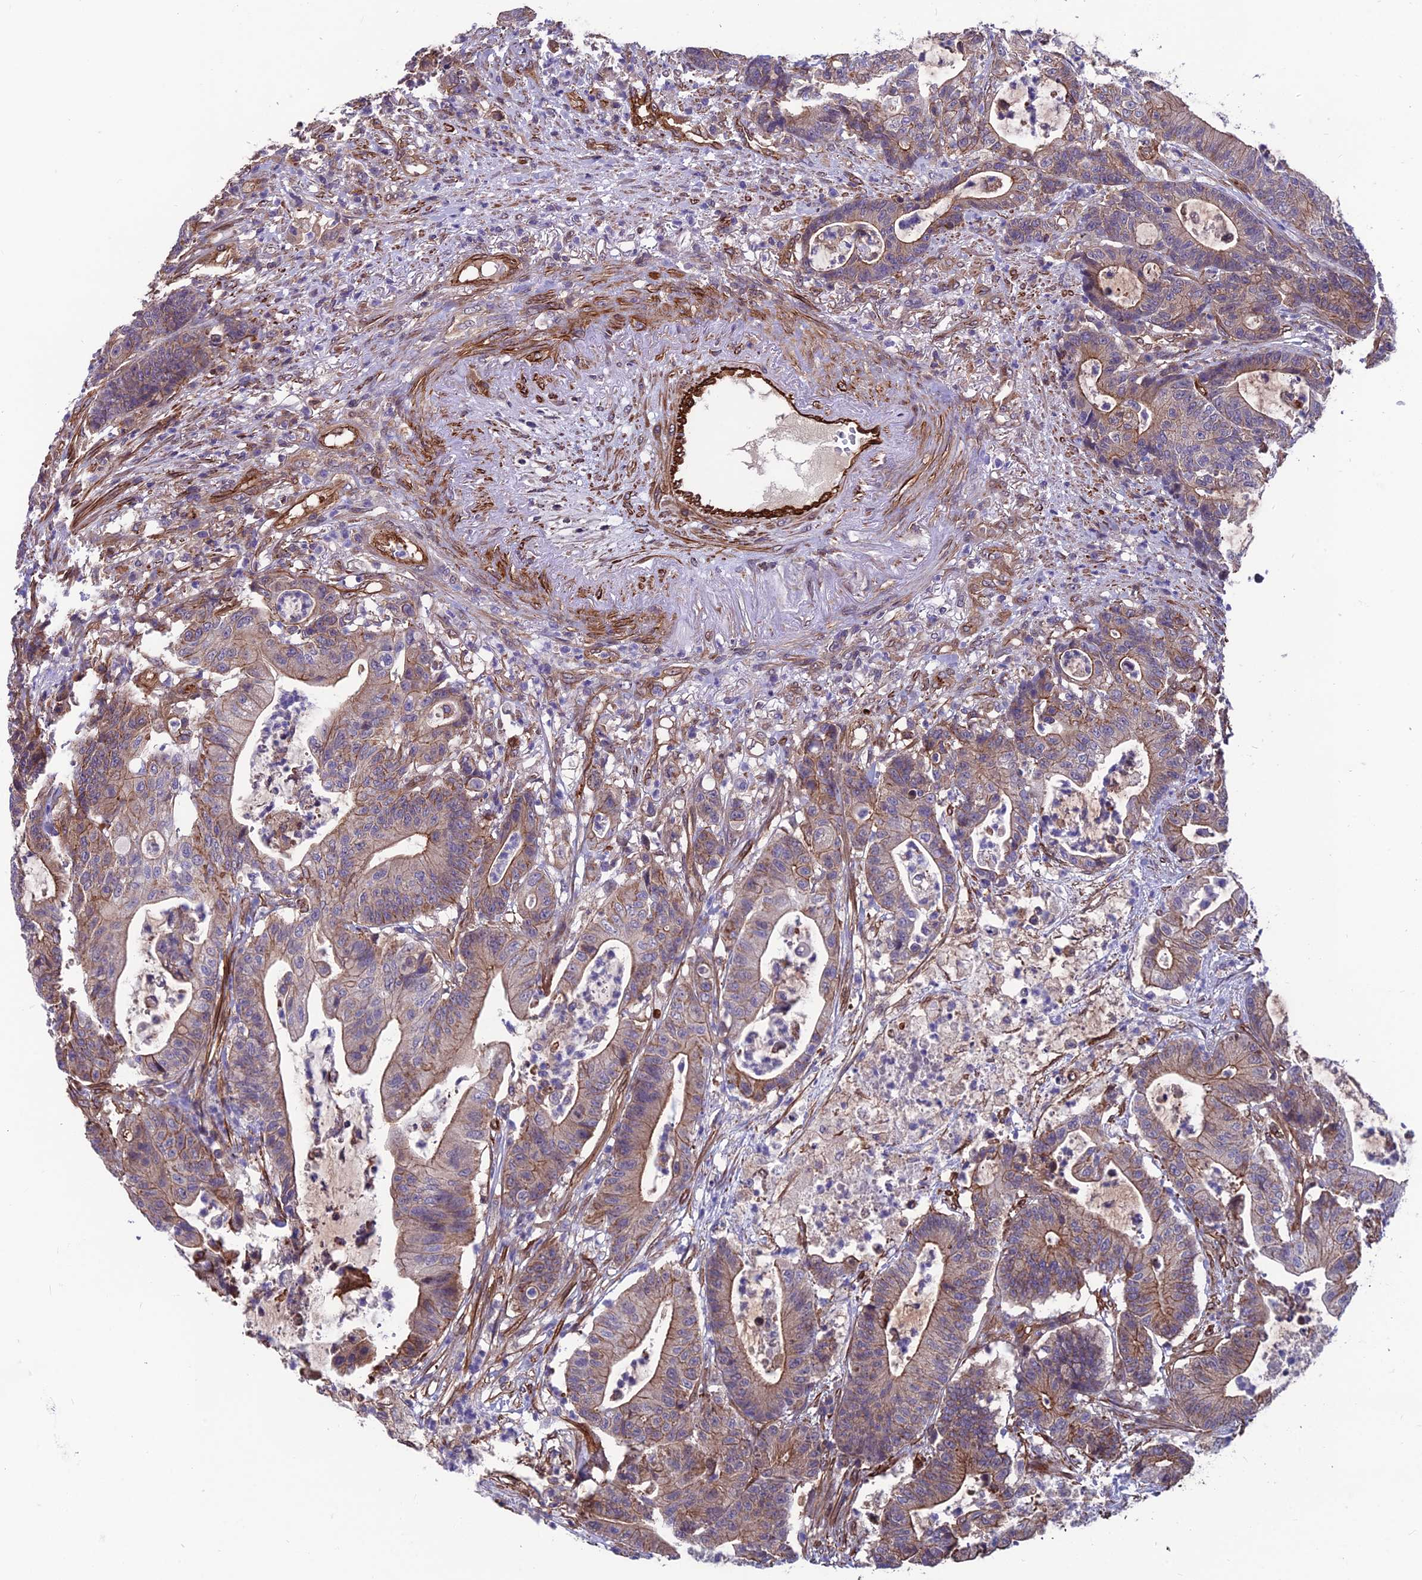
{"staining": {"intensity": "moderate", "quantity": ">75%", "location": "cytoplasmic/membranous"}, "tissue": "colorectal cancer", "cell_type": "Tumor cells", "image_type": "cancer", "snomed": [{"axis": "morphology", "description": "Adenocarcinoma, NOS"}, {"axis": "topography", "description": "Colon"}], "caption": "Immunohistochemistry of human colorectal cancer demonstrates medium levels of moderate cytoplasmic/membranous staining in about >75% of tumor cells. Using DAB (3,3'-diaminobenzidine) (brown) and hematoxylin (blue) stains, captured at high magnification using brightfield microscopy.", "gene": "RTN4RL1", "patient": {"sex": "female", "age": 84}}